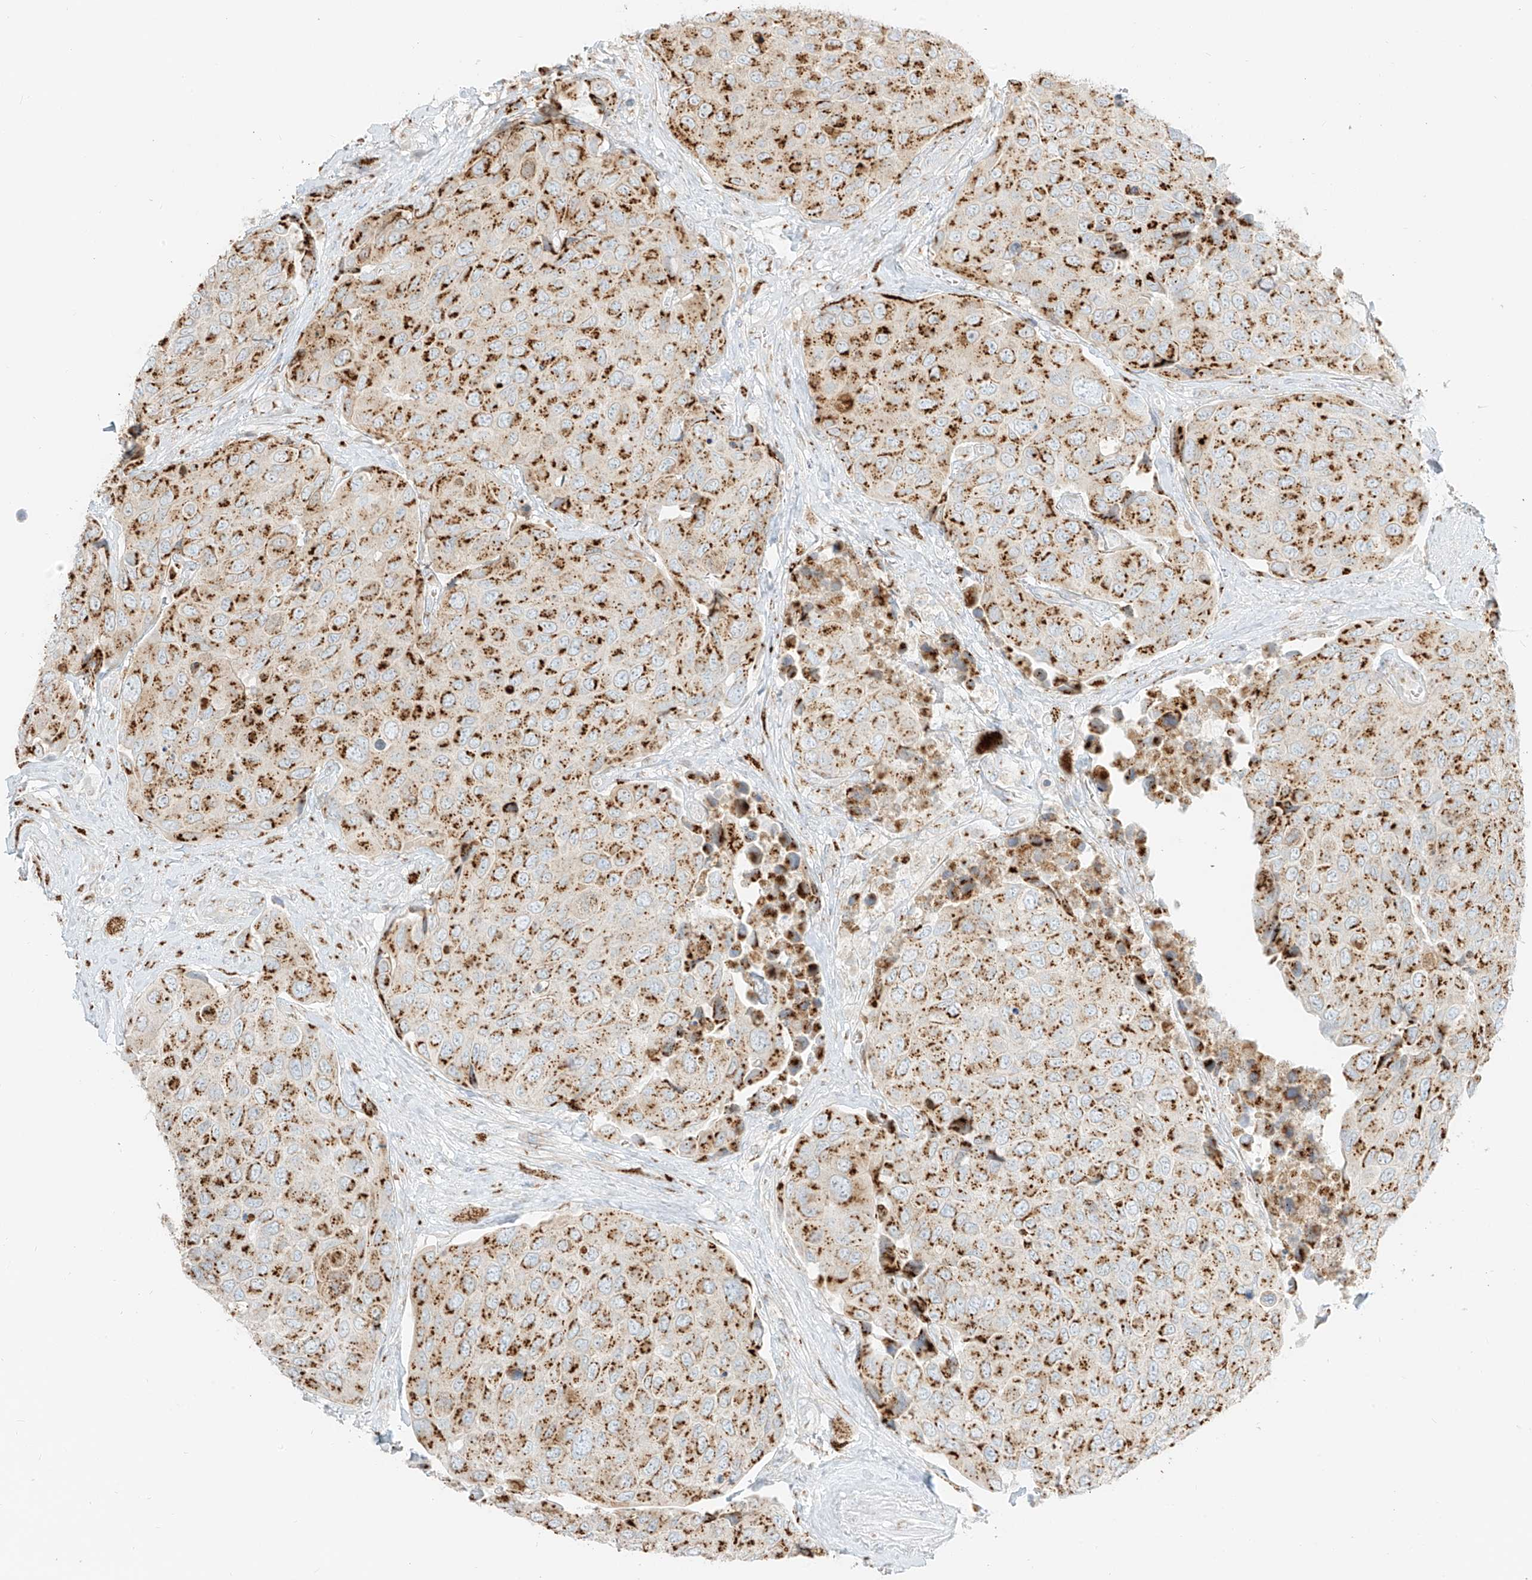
{"staining": {"intensity": "moderate", "quantity": ">75%", "location": "cytoplasmic/membranous"}, "tissue": "urothelial cancer", "cell_type": "Tumor cells", "image_type": "cancer", "snomed": [{"axis": "morphology", "description": "Urothelial carcinoma, High grade"}, {"axis": "topography", "description": "Urinary bladder"}], "caption": "Protein staining of urothelial cancer tissue demonstrates moderate cytoplasmic/membranous staining in approximately >75% of tumor cells. The protein of interest is stained brown, and the nuclei are stained in blue (DAB (3,3'-diaminobenzidine) IHC with brightfield microscopy, high magnification).", "gene": "TMEM87B", "patient": {"sex": "male", "age": 74}}